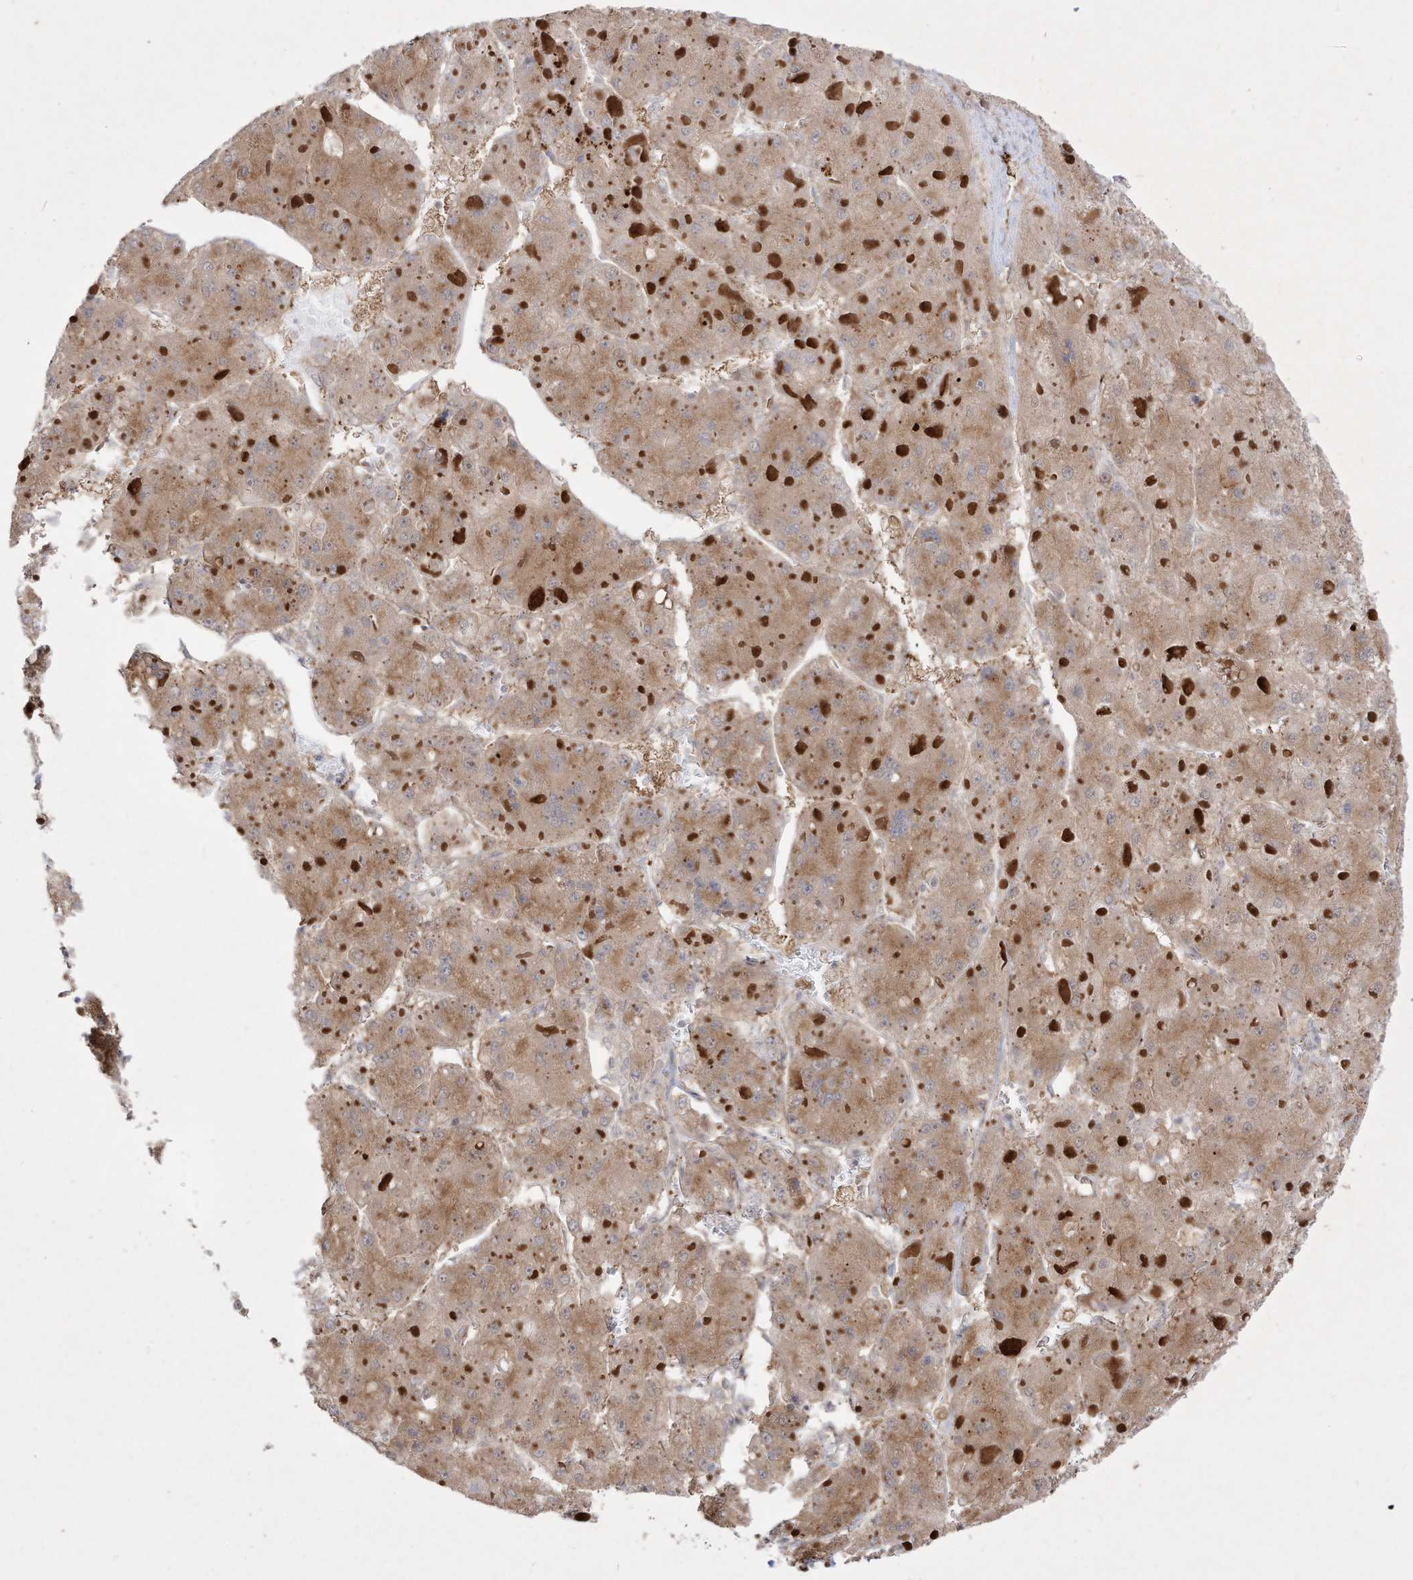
{"staining": {"intensity": "moderate", "quantity": ">75%", "location": "cytoplasmic/membranous"}, "tissue": "liver cancer", "cell_type": "Tumor cells", "image_type": "cancer", "snomed": [{"axis": "morphology", "description": "Carcinoma, Hepatocellular, NOS"}, {"axis": "topography", "description": "Liver"}], "caption": "Moderate cytoplasmic/membranous expression for a protein is appreciated in about >75% of tumor cells of hepatocellular carcinoma (liver) using IHC.", "gene": "ZGRF1", "patient": {"sex": "female", "age": 73}}